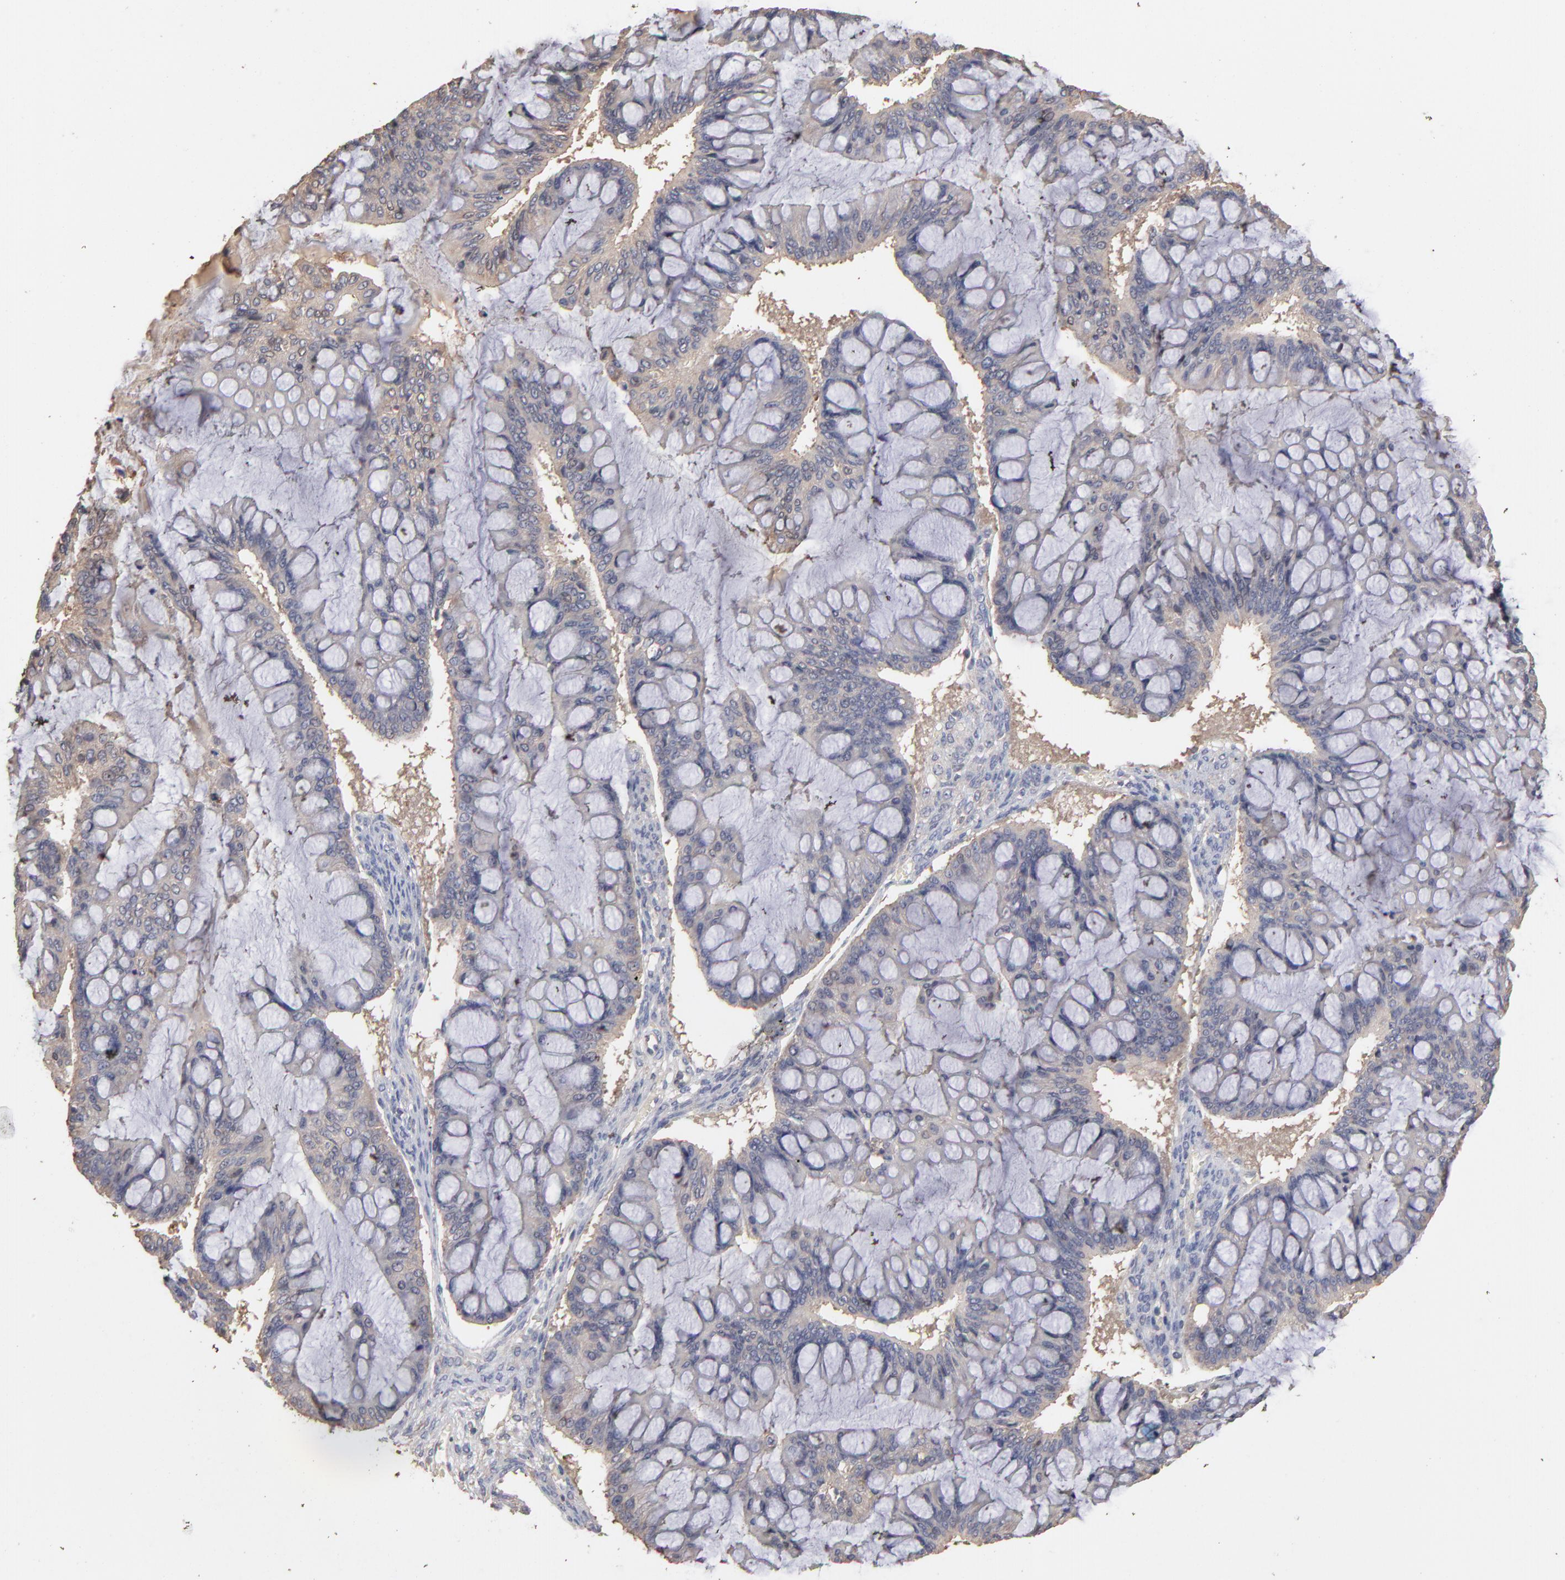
{"staining": {"intensity": "weak", "quantity": ">75%", "location": "cytoplasmic/membranous"}, "tissue": "ovarian cancer", "cell_type": "Tumor cells", "image_type": "cancer", "snomed": [{"axis": "morphology", "description": "Cystadenocarcinoma, mucinous, NOS"}, {"axis": "topography", "description": "Ovary"}], "caption": "This histopathology image displays IHC staining of human mucinous cystadenocarcinoma (ovarian), with low weak cytoplasmic/membranous expression in approximately >75% of tumor cells.", "gene": "TANGO2", "patient": {"sex": "female", "age": 73}}